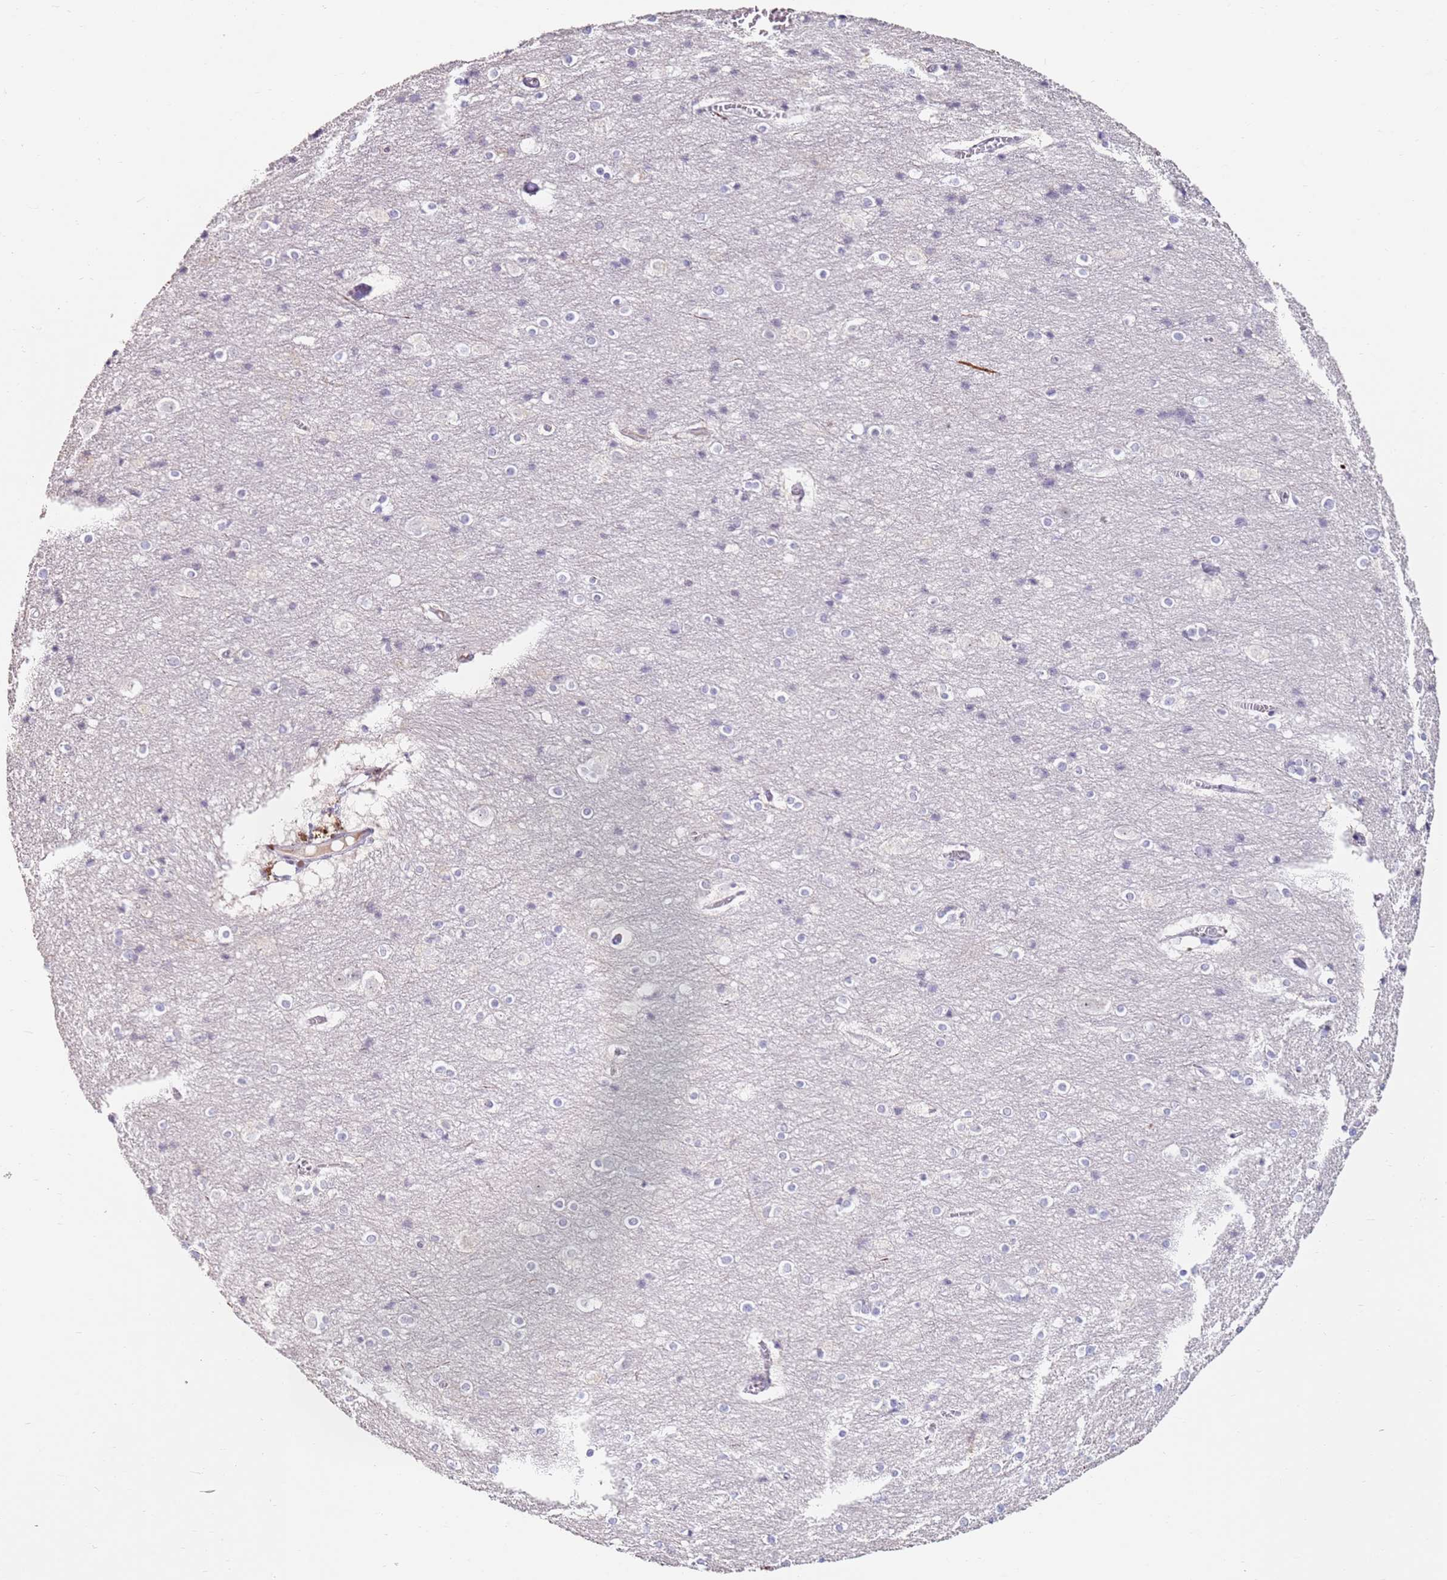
{"staining": {"intensity": "negative", "quantity": "none", "location": "none"}, "tissue": "cerebral cortex", "cell_type": "Endothelial cells", "image_type": "normal", "snomed": [{"axis": "morphology", "description": "Normal tissue, NOS"}, {"axis": "topography", "description": "Cerebral cortex"}], "caption": "DAB (3,3'-diaminobenzidine) immunohistochemical staining of unremarkable cerebral cortex reveals no significant expression in endothelial cells. (DAB immunohistochemistry visualized using brightfield microscopy, high magnification).", "gene": "RARS2", "patient": {"sex": "male", "age": 54}}